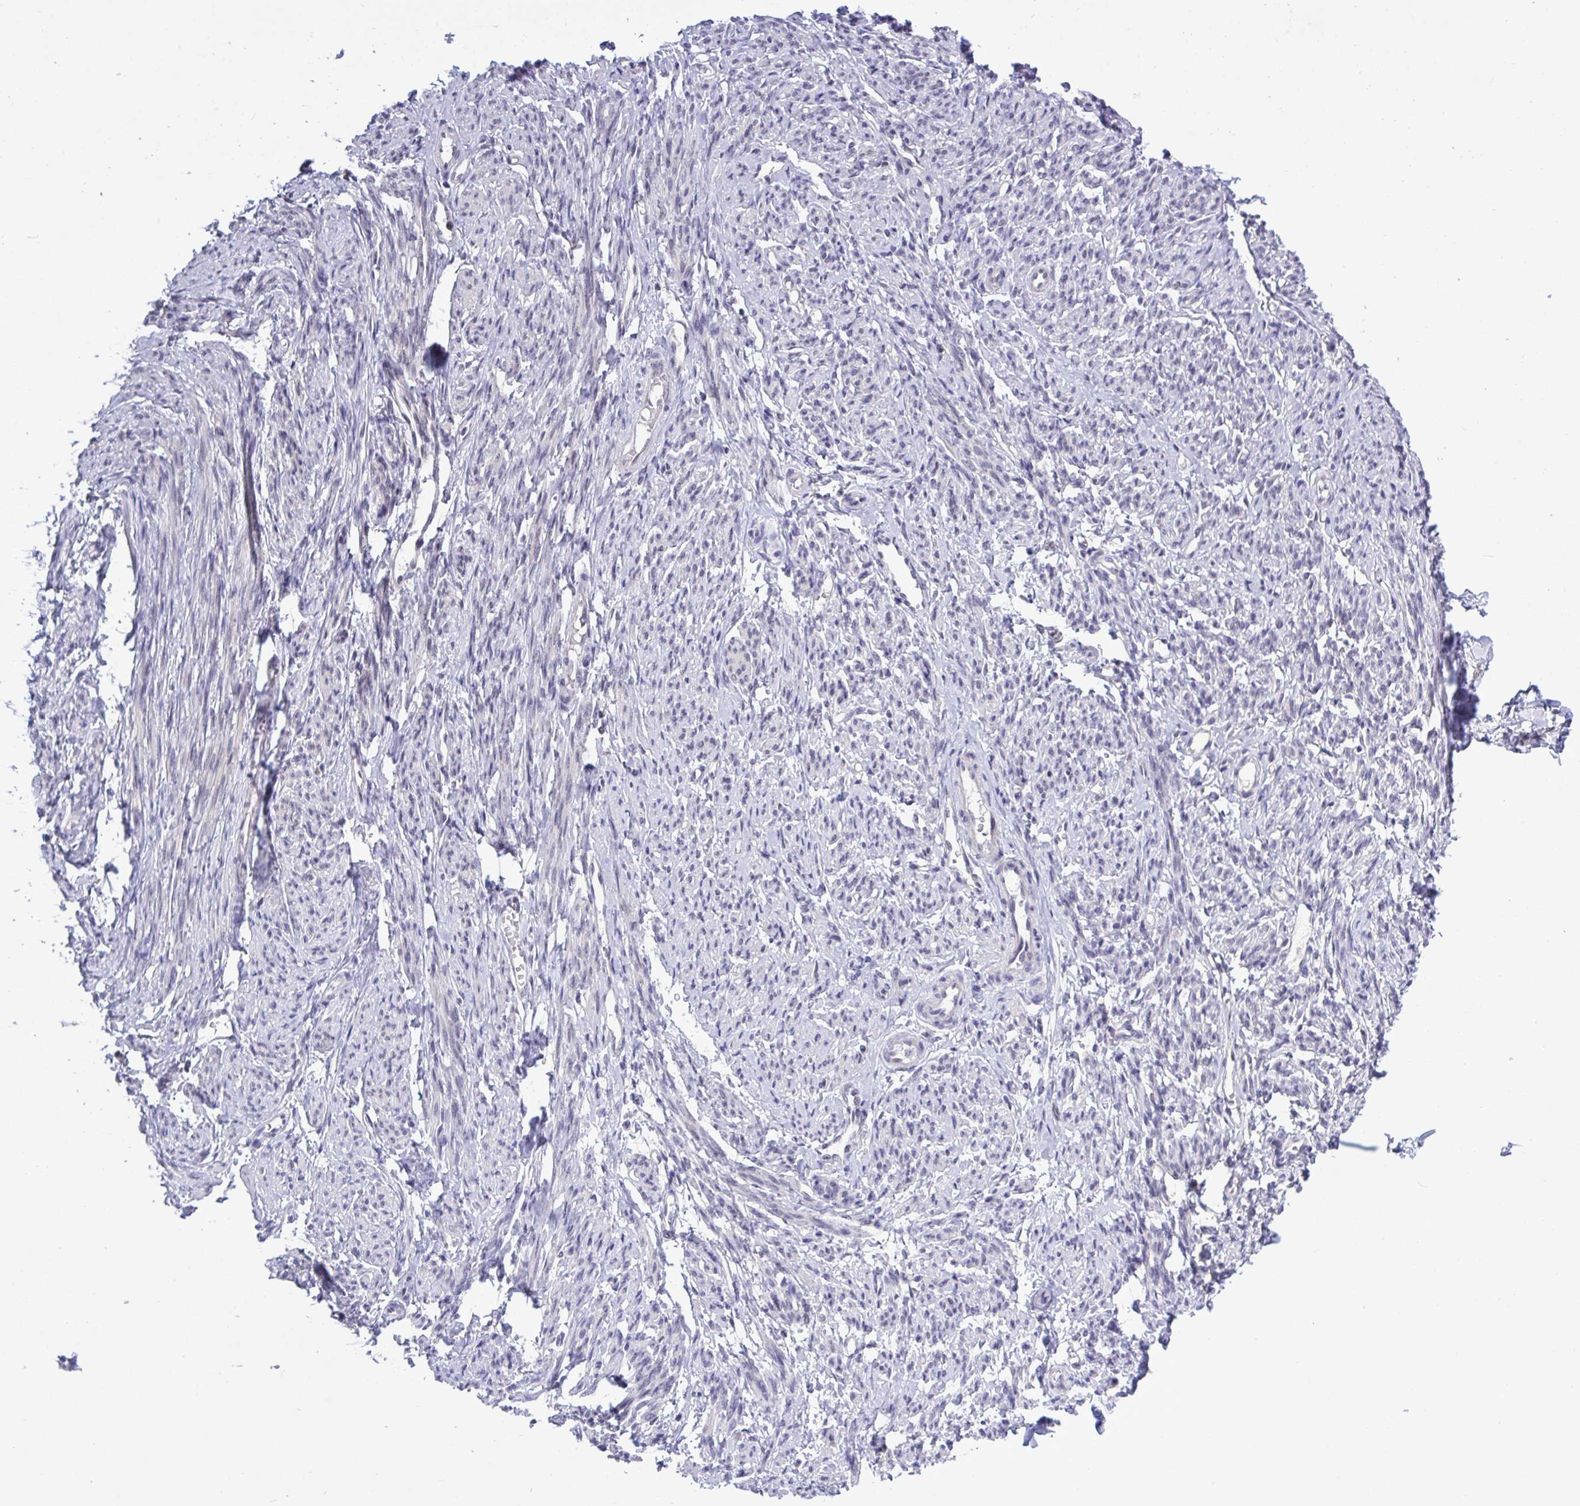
{"staining": {"intensity": "negative", "quantity": "none", "location": "none"}, "tissue": "smooth muscle", "cell_type": "Smooth muscle cells", "image_type": "normal", "snomed": [{"axis": "morphology", "description": "Normal tissue, NOS"}, {"axis": "topography", "description": "Smooth muscle"}], "caption": "This is a image of immunohistochemistry staining of normal smooth muscle, which shows no positivity in smooth muscle cells.", "gene": "ZNF444", "patient": {"sex": "female", "age": 65}}